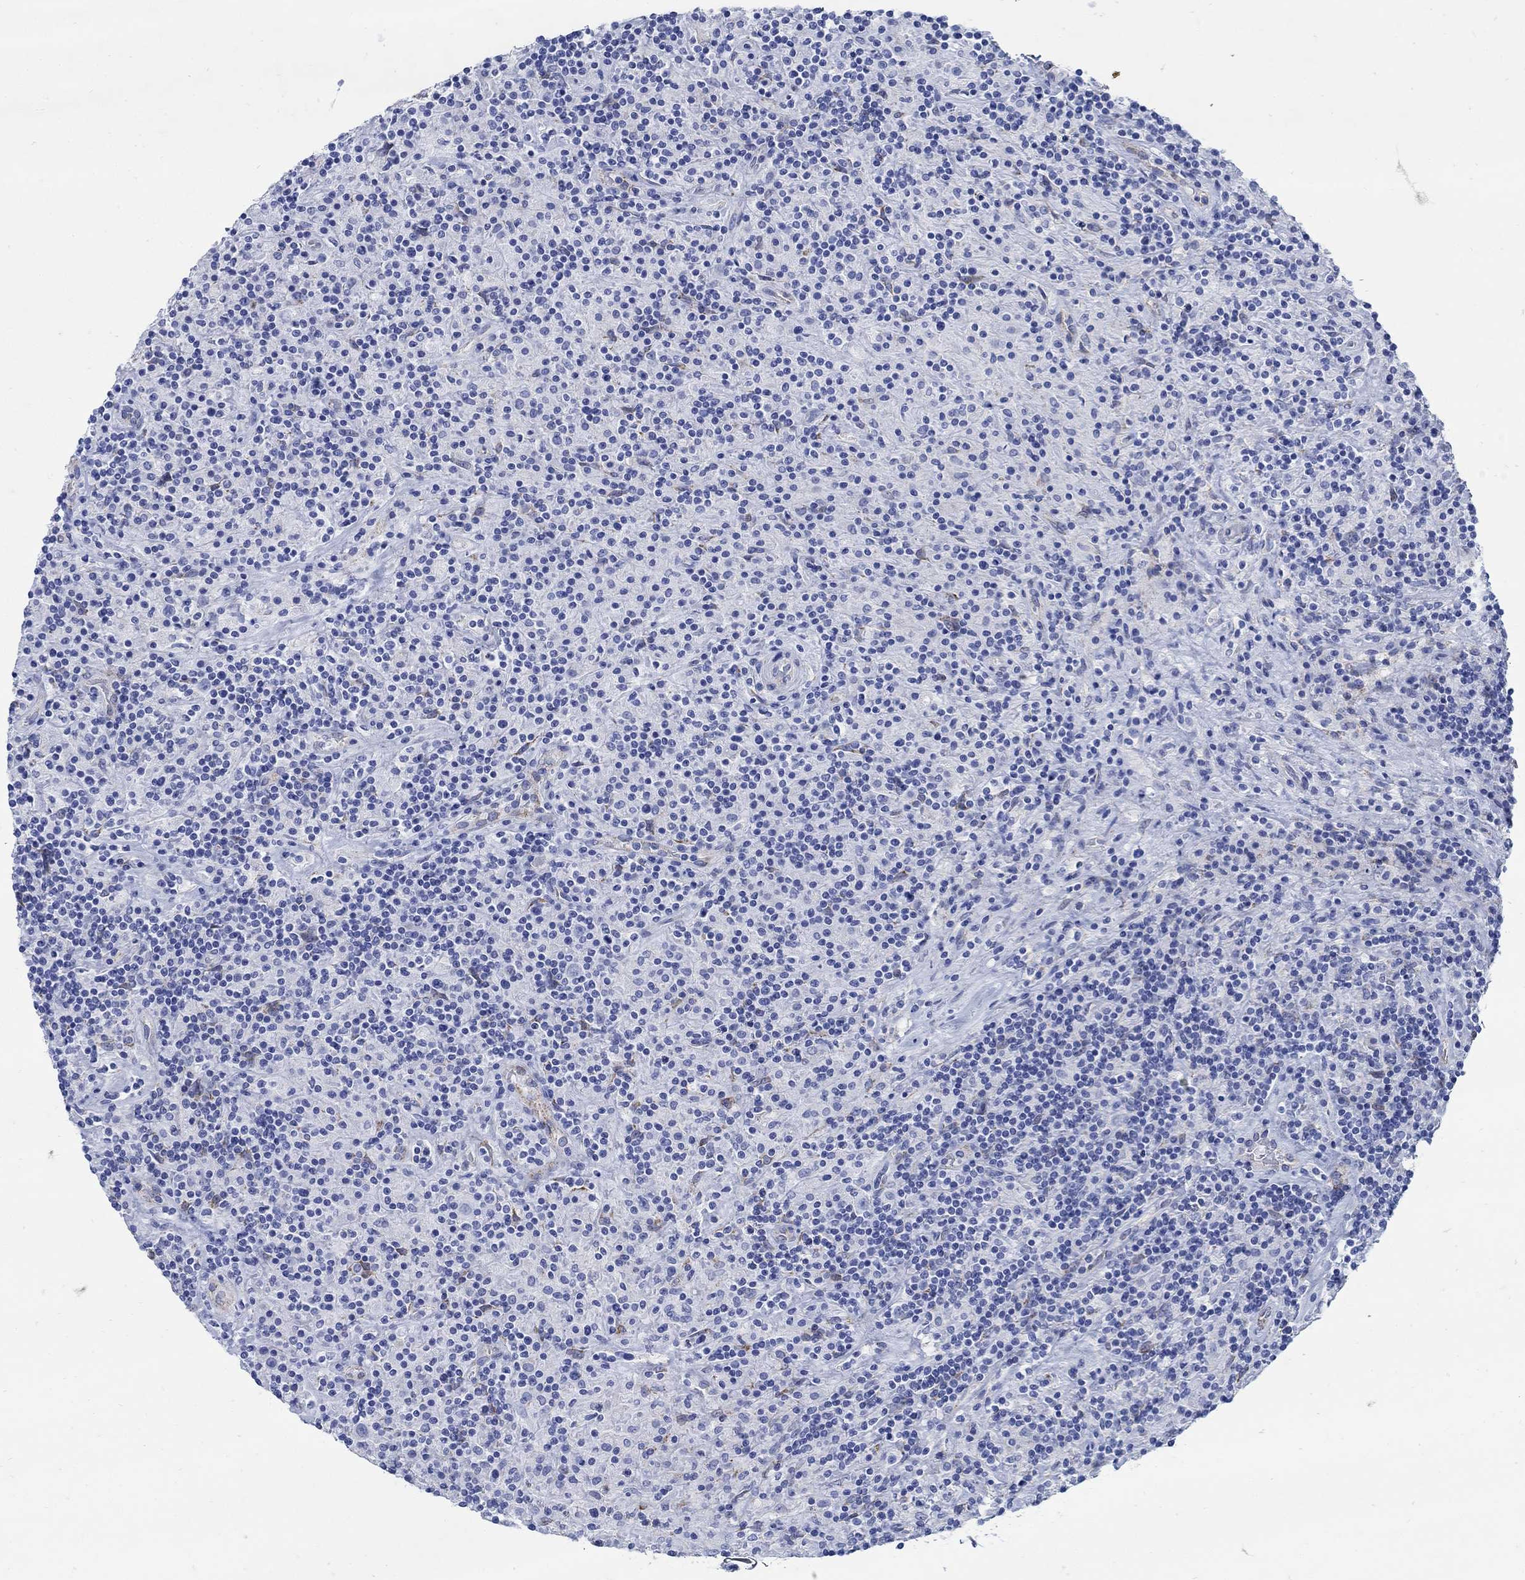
{"staining": {"intensity": "negative", "quantity": "none", "location": "none"}, "tissue": "lymphoma", "cell_type": "Tumor cells", "image_type": "cancer", "snomed": [{"axis": "morphology", "description": "Hodgkin's disease, NOS"}, {"axis": "topography", "description": "Lymph node"}], "caption": "Photomicrograph shows no protein staining in tumor cells of lymphoma tissue.", "gene": "ZDHHC14", "patient": {"sex": "male", "age": 70}}